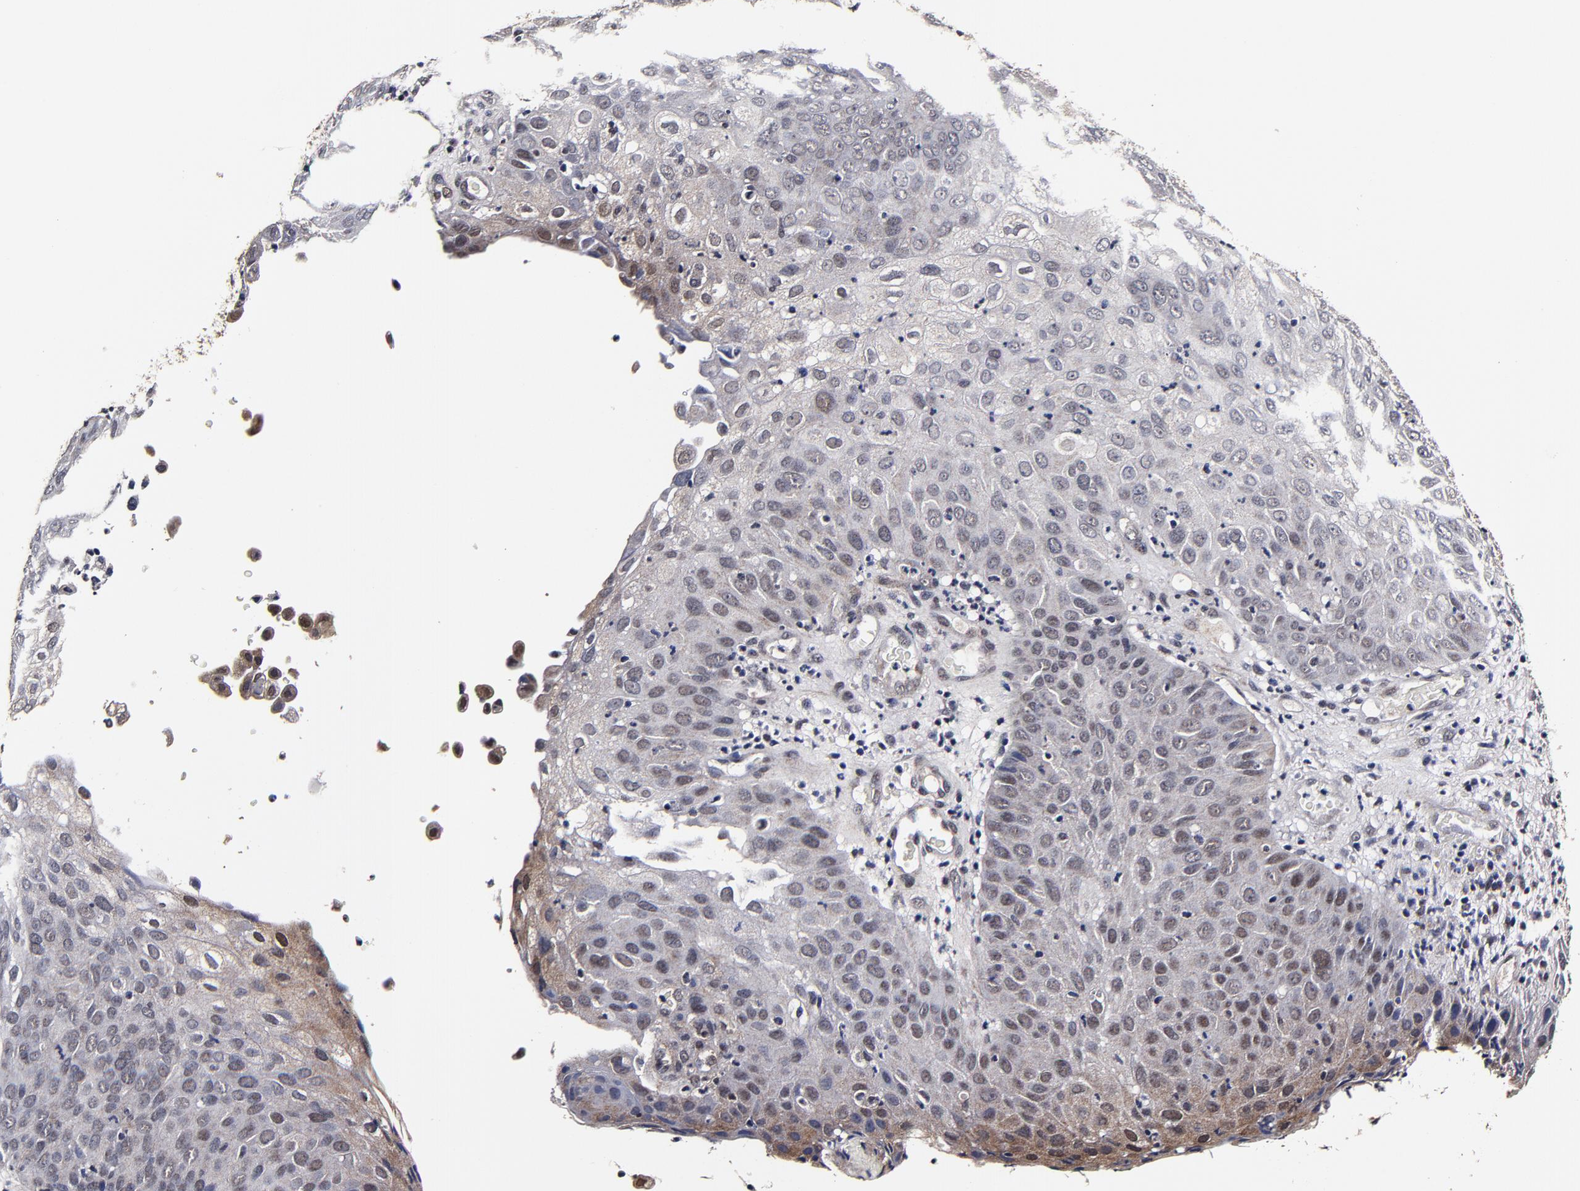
{"staining": {"intensity": "moderate", "quantity": "<25%", "location": "cytoplasmic/membranous"}, "tissue": "skin cancer", "cell_type": "Tumor cells", "image_type": "cancer", "snomed": [{"axis": "morphology", "description": "Squamous cell carcinoma, NOS"}, {"axis": "topography", "description": "Skin"}], "caption": "This micrograph displays immunohistochemistry staining of skin squamous cell carcinoma, with low moderate cytoplasmic/membranous positivity in about <25% of tumor cells.", "gene": "MMP15", "patient": {"sex": "male", "age": 87}}